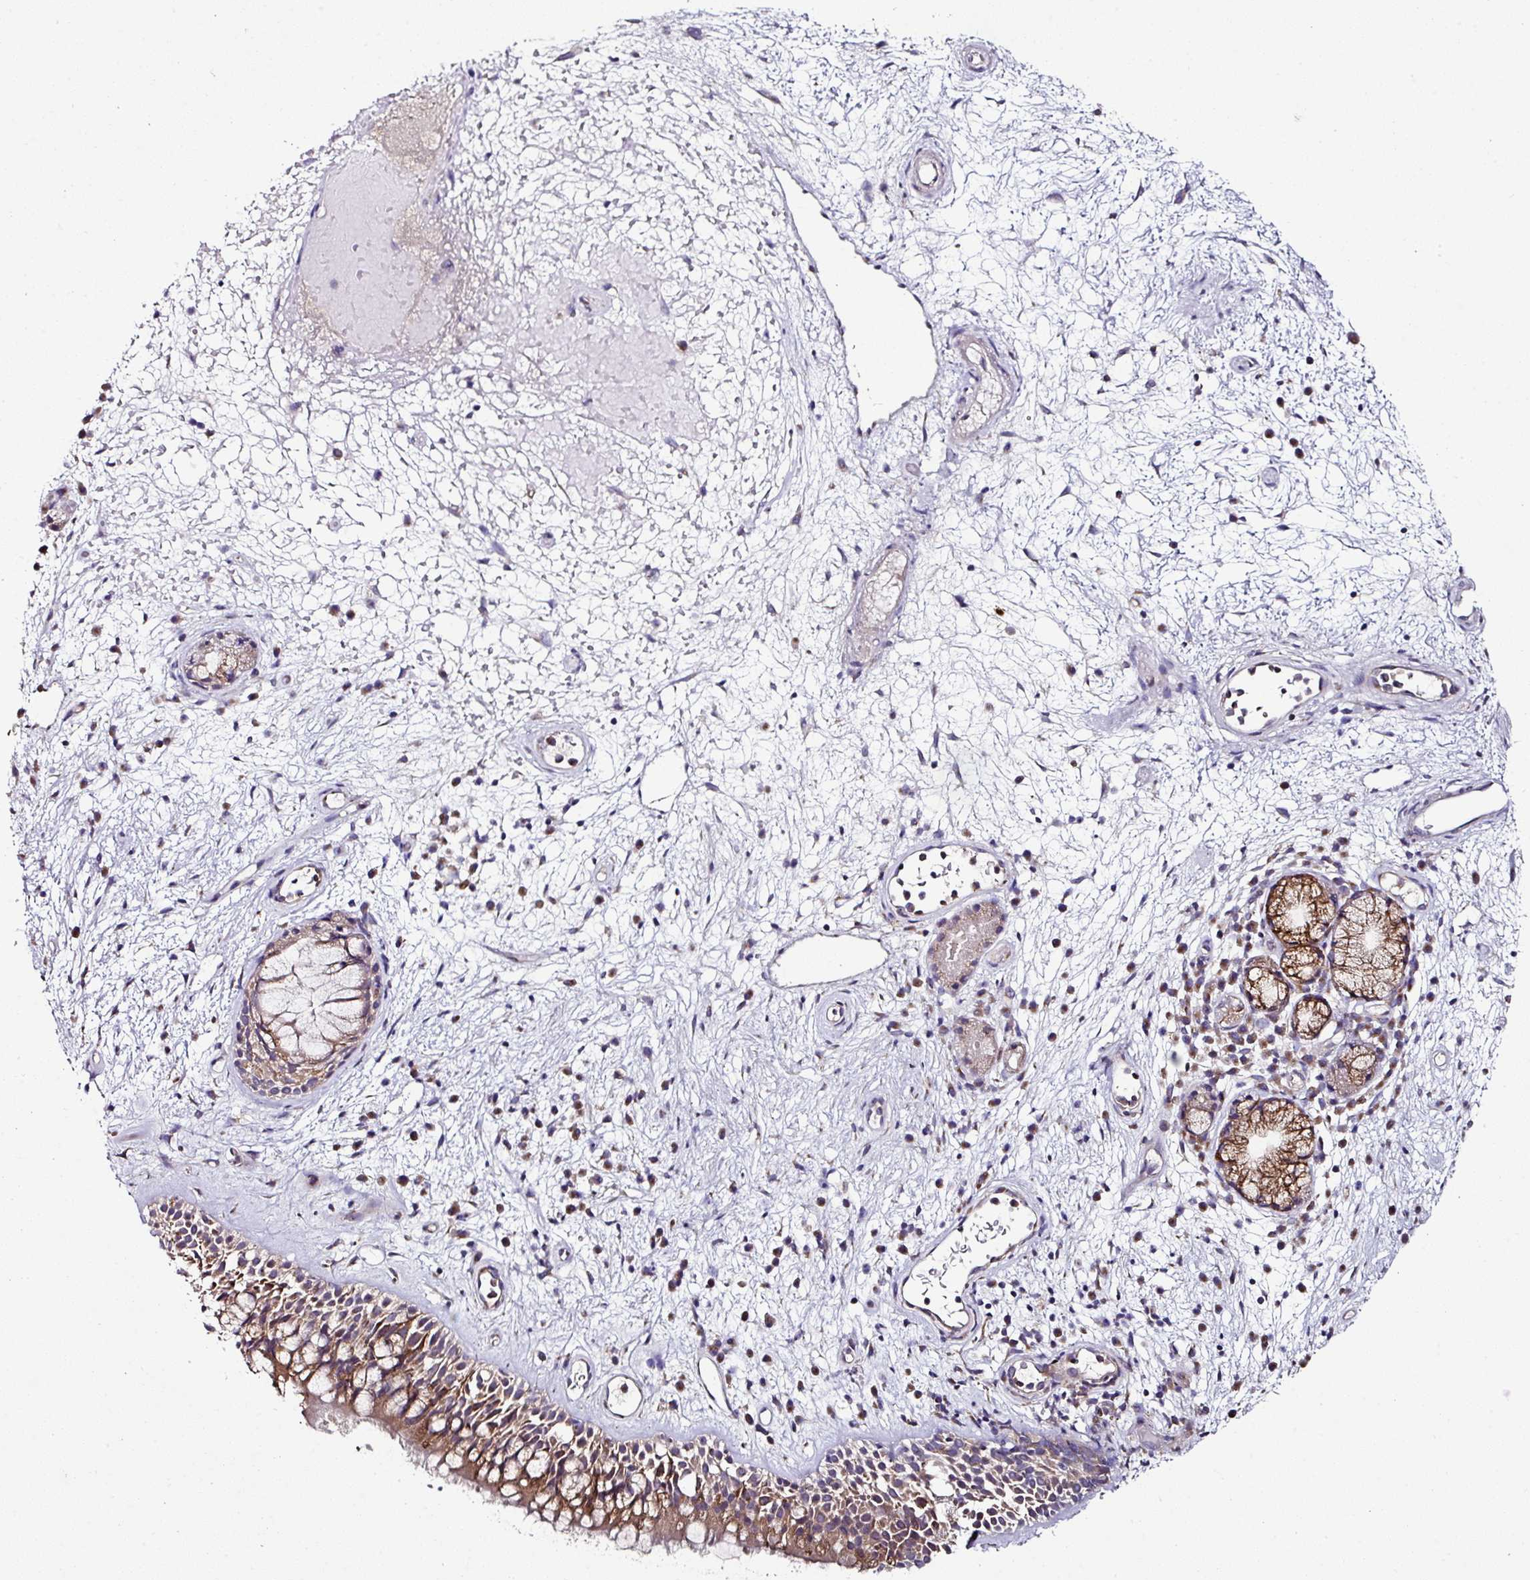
{"staining": {"intensity": "moderate", "quantity": ">75%", "location": "cytoplasmic/membranous"}, "tissue": "nasopharynx", "cell_type": "Respiratory epithelial cells", "image_type": "normal", "snomed": [{"axis": "morphology", "description": "Normal tissue, NOS"}, {"axis": "morphology", "description": "Inflammation, NOS"}, {"axis": "topography", "description": "Nasopharynx"}], "caption": "Moderate cytoplasmic/membranous protein positivity is identified in about >75% of respiratory epithelial cells in nasopharynx. Ihc stains the protein of interest in brown and the nuclei are stained blue.", "gene": "SKIC2", "patient": {"sex": "male", "age": 54}}